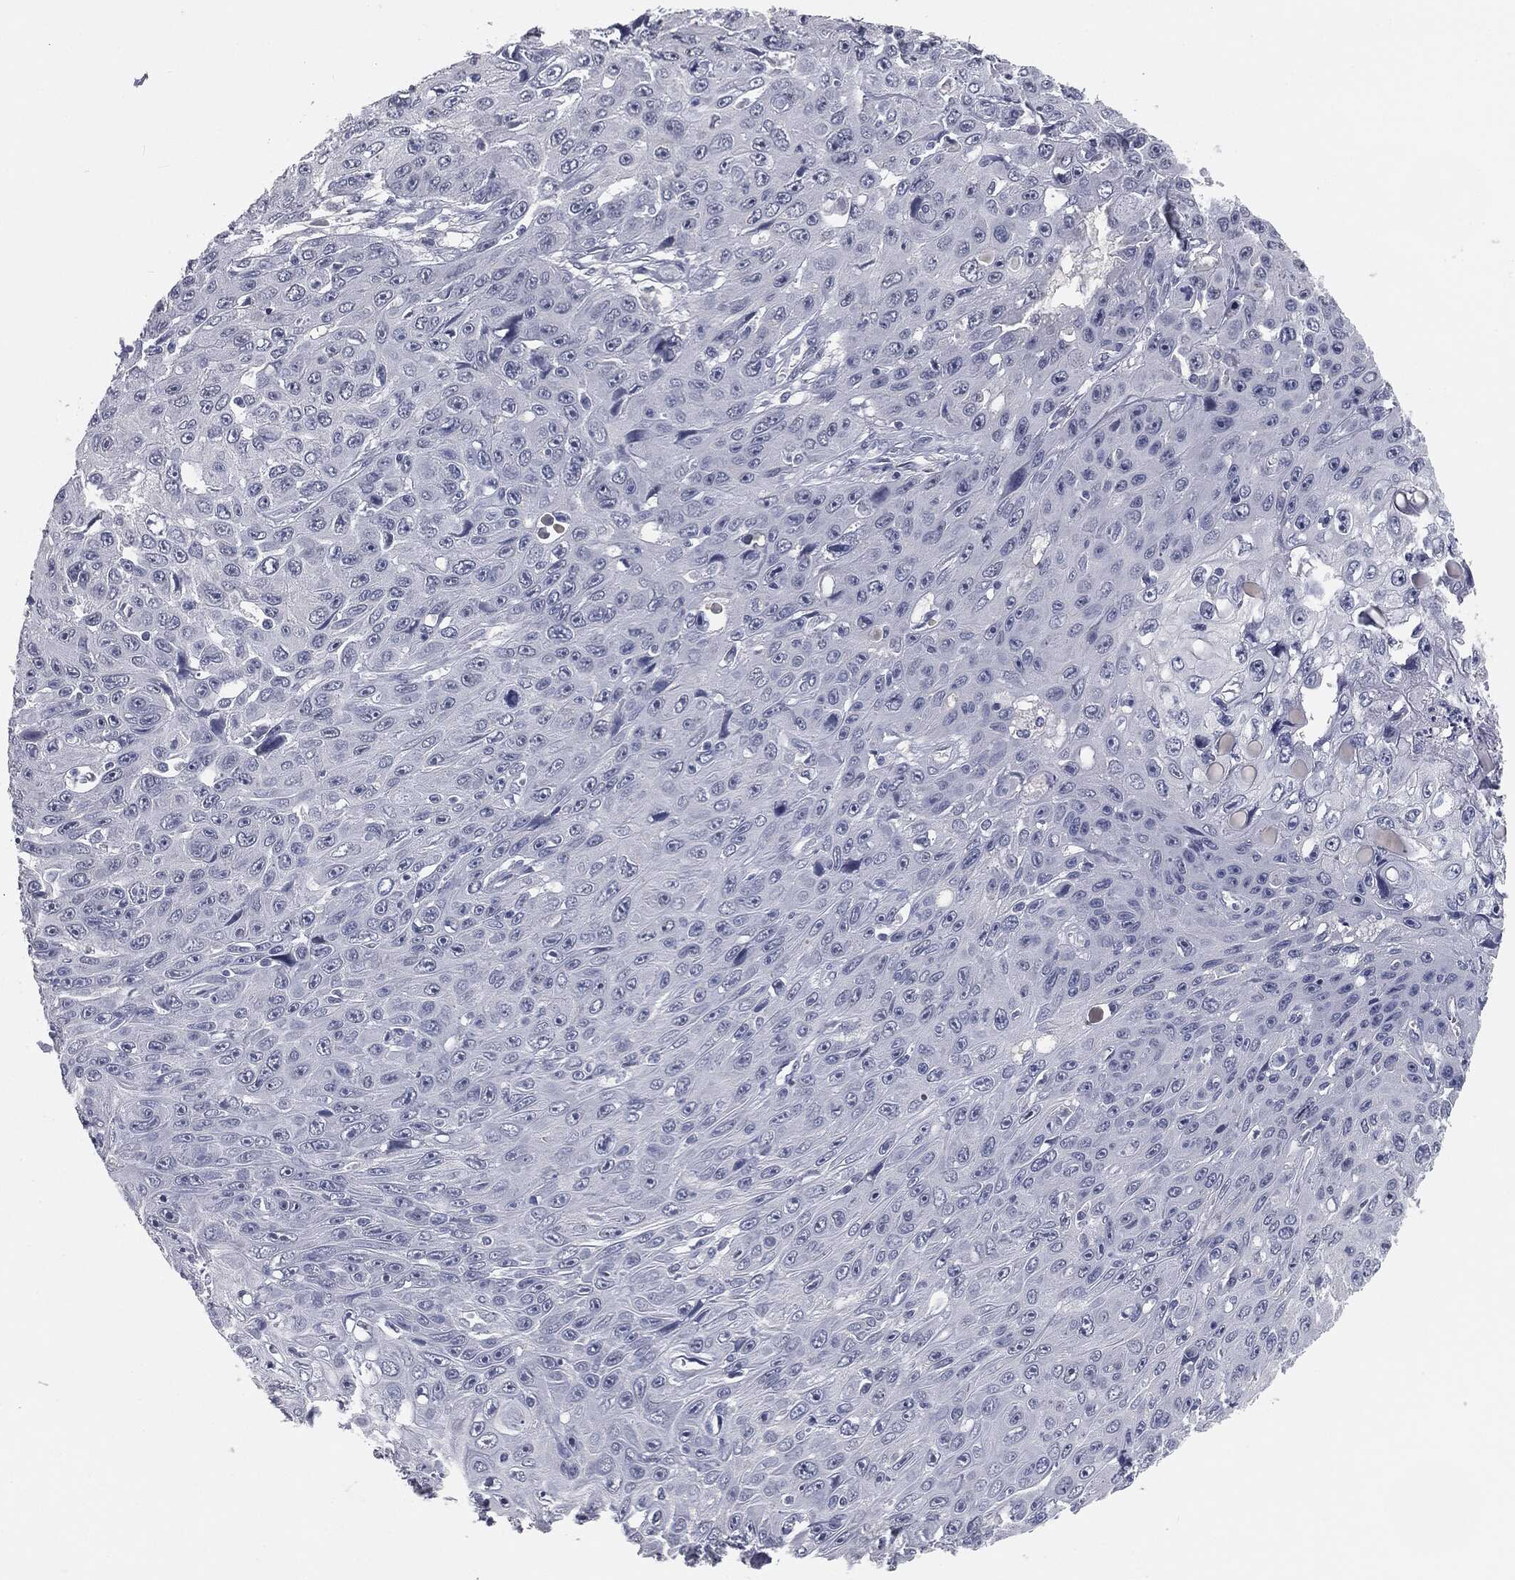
{"staining": {"intensity": "negative", "quantity": "none", "location": "none"}, "tissue": "skin cancer", "cell_type": "Tumor cells", "image_type": "cancer", "snomed": [{"axis": "morphology", "description": "Squamous cell carcinoma, NOS"}, {"axis": "topography", "description": "Skin"}], "caption": "This is an immunohistochemistry (IHC) micrograph of human skin cancer. There is no positivity in tumor cells.", "gene": "PRAME", "patient": {"sex": "male", "age": 82}}